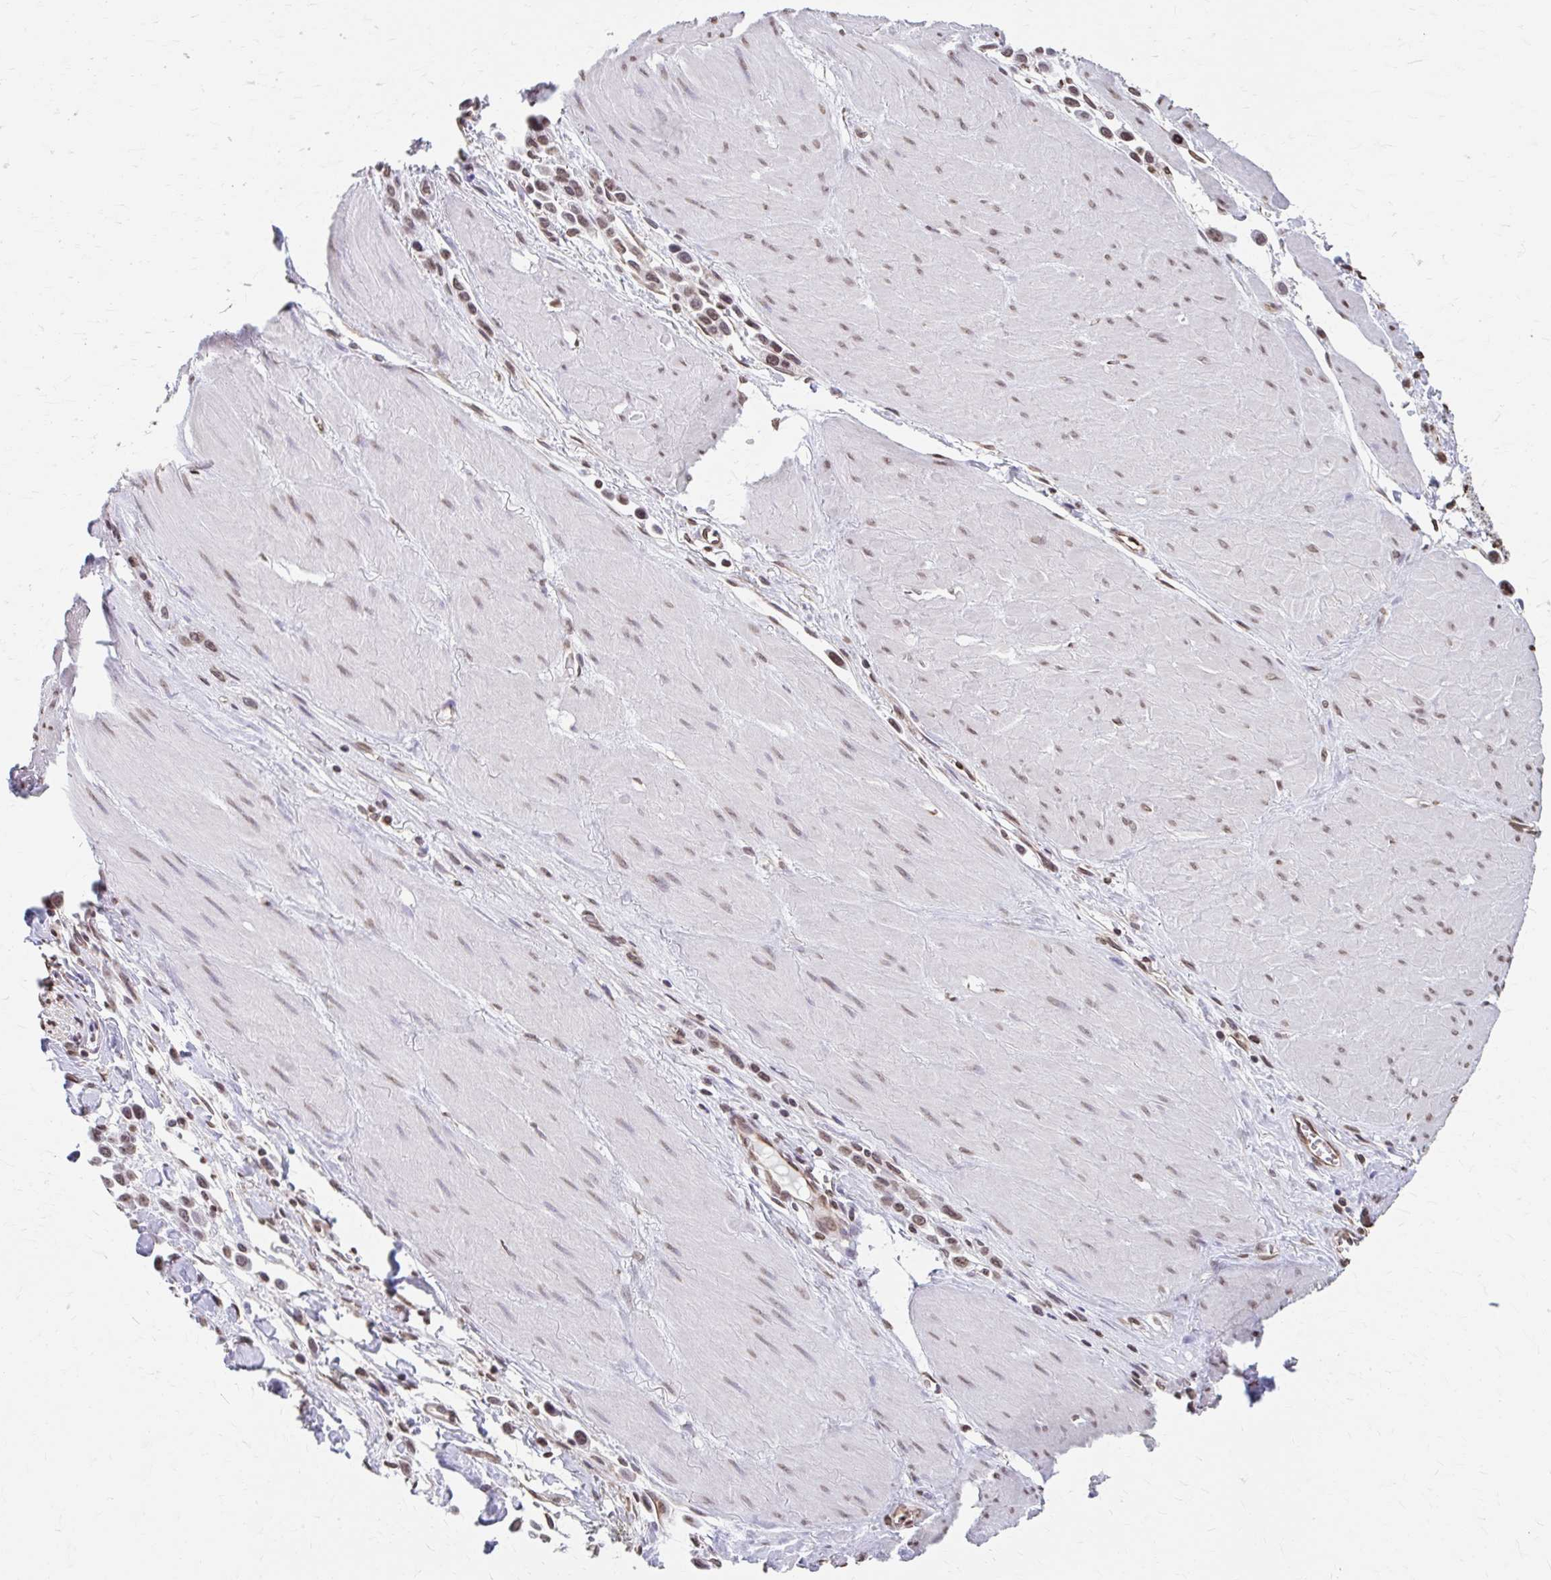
{"staining": {"intensity": "moderate", "quantity": ">75%", "location": "nuclear"}, "tissue": "stomach cancer", "cell_type": "Tumor cells", "image_type": "cancer", "snomed": [{"axis": "morphology", "description": "Adenocarcinoma, NOS"}, {"axis": "topography", "description": "Stomach"}], "caption": "The immunohistochemical stain shows moderate nuclear staining in tumor cells of adenocarcinoma (stomach) tissue. Nuclei are stained in blue.", "gene": "ORC3", "patient": {"sex": "male", "age": 47}}